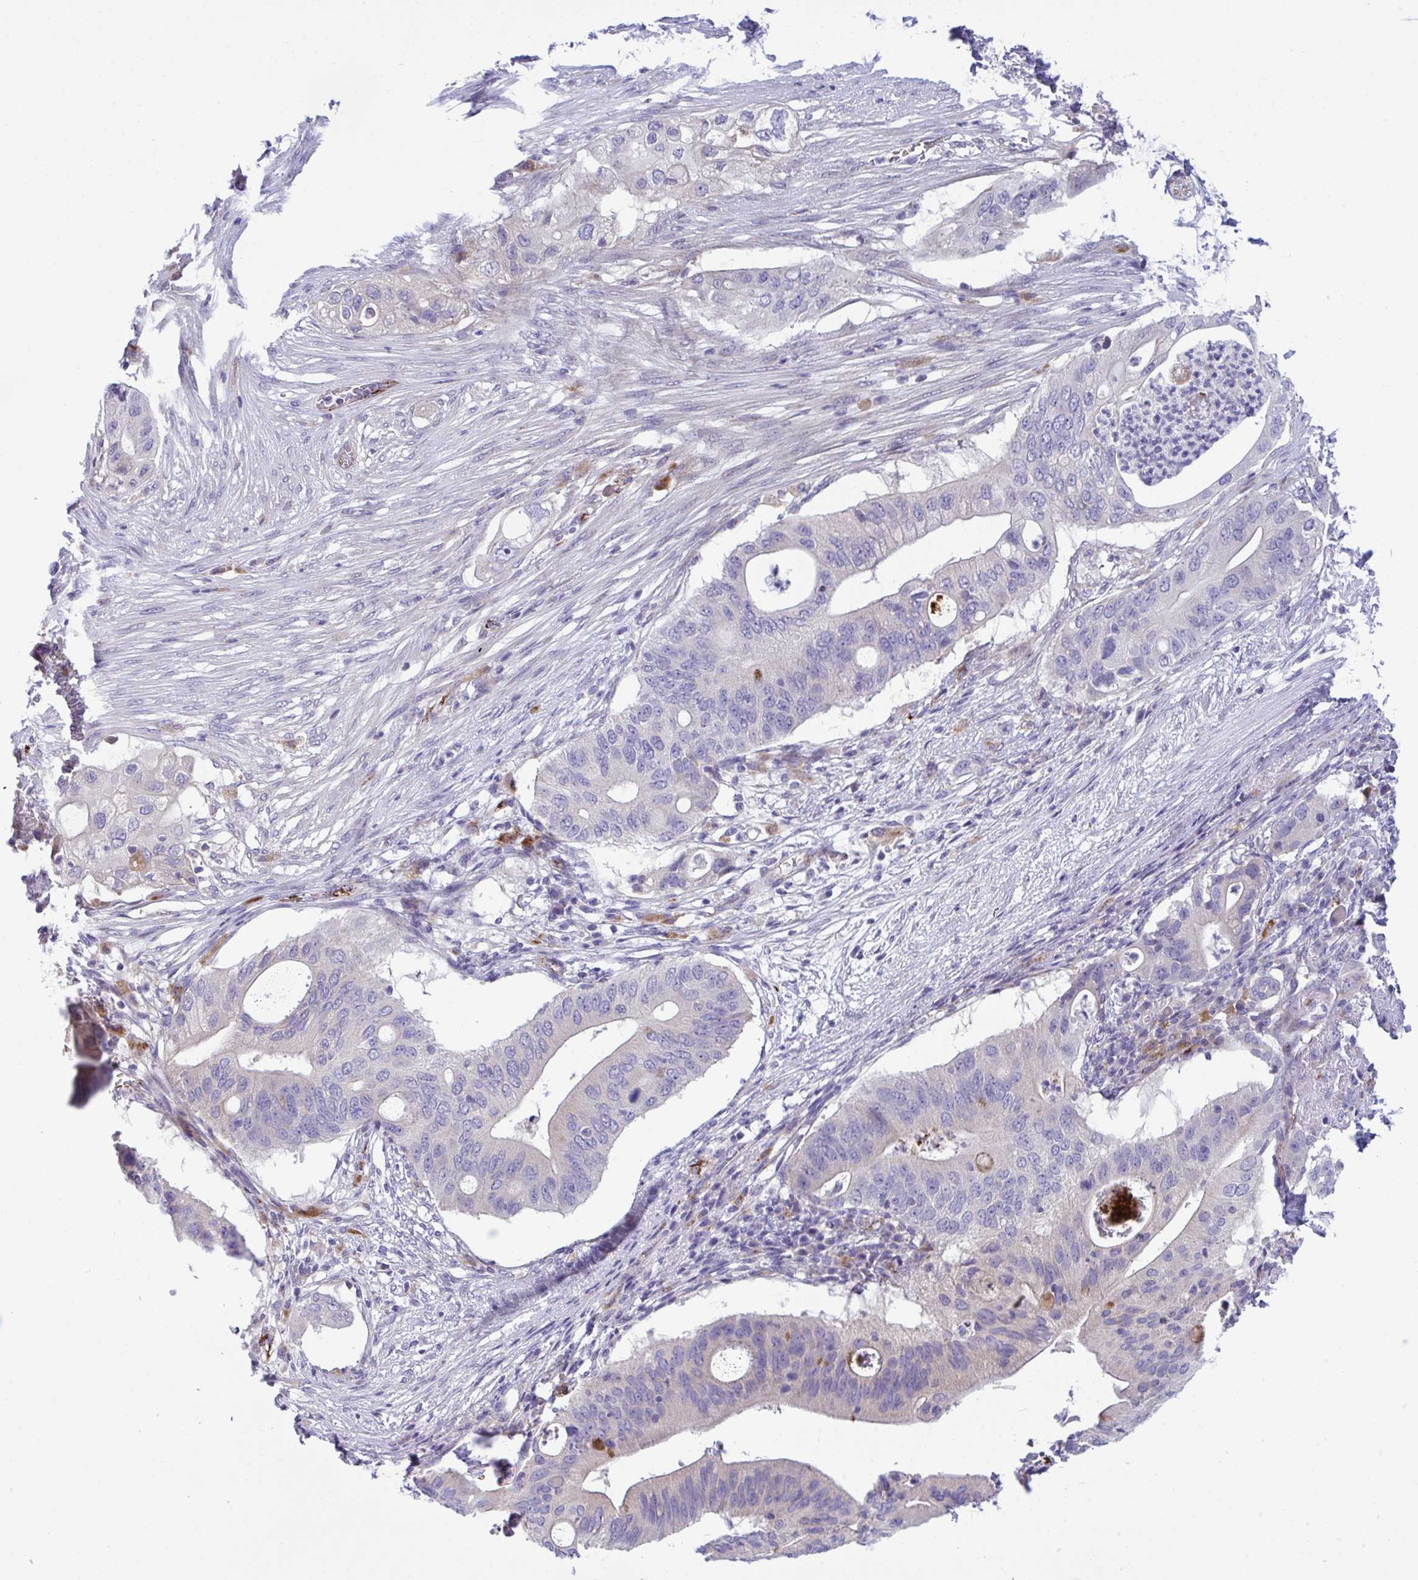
{"staining": {"intensity": "negative", "quantity": "none", "location": "none"}, "tissue": "pancreatic cancer", "cell_type": "Tumor cells", "image_type": "cancer", "snomed": [{"axis": "morphology", "description": "Adenocarcinoma, NOS"}, {"axis": "topography", "description": "Pancreas"}], "caption": "A micrograph of adenocarcinoma (pancreatic) stained for a protein demonstrates no brown staining in tumor cells.", "gene": "TOR1AIP2", "patient": {"sex": "female", "age": 72}}